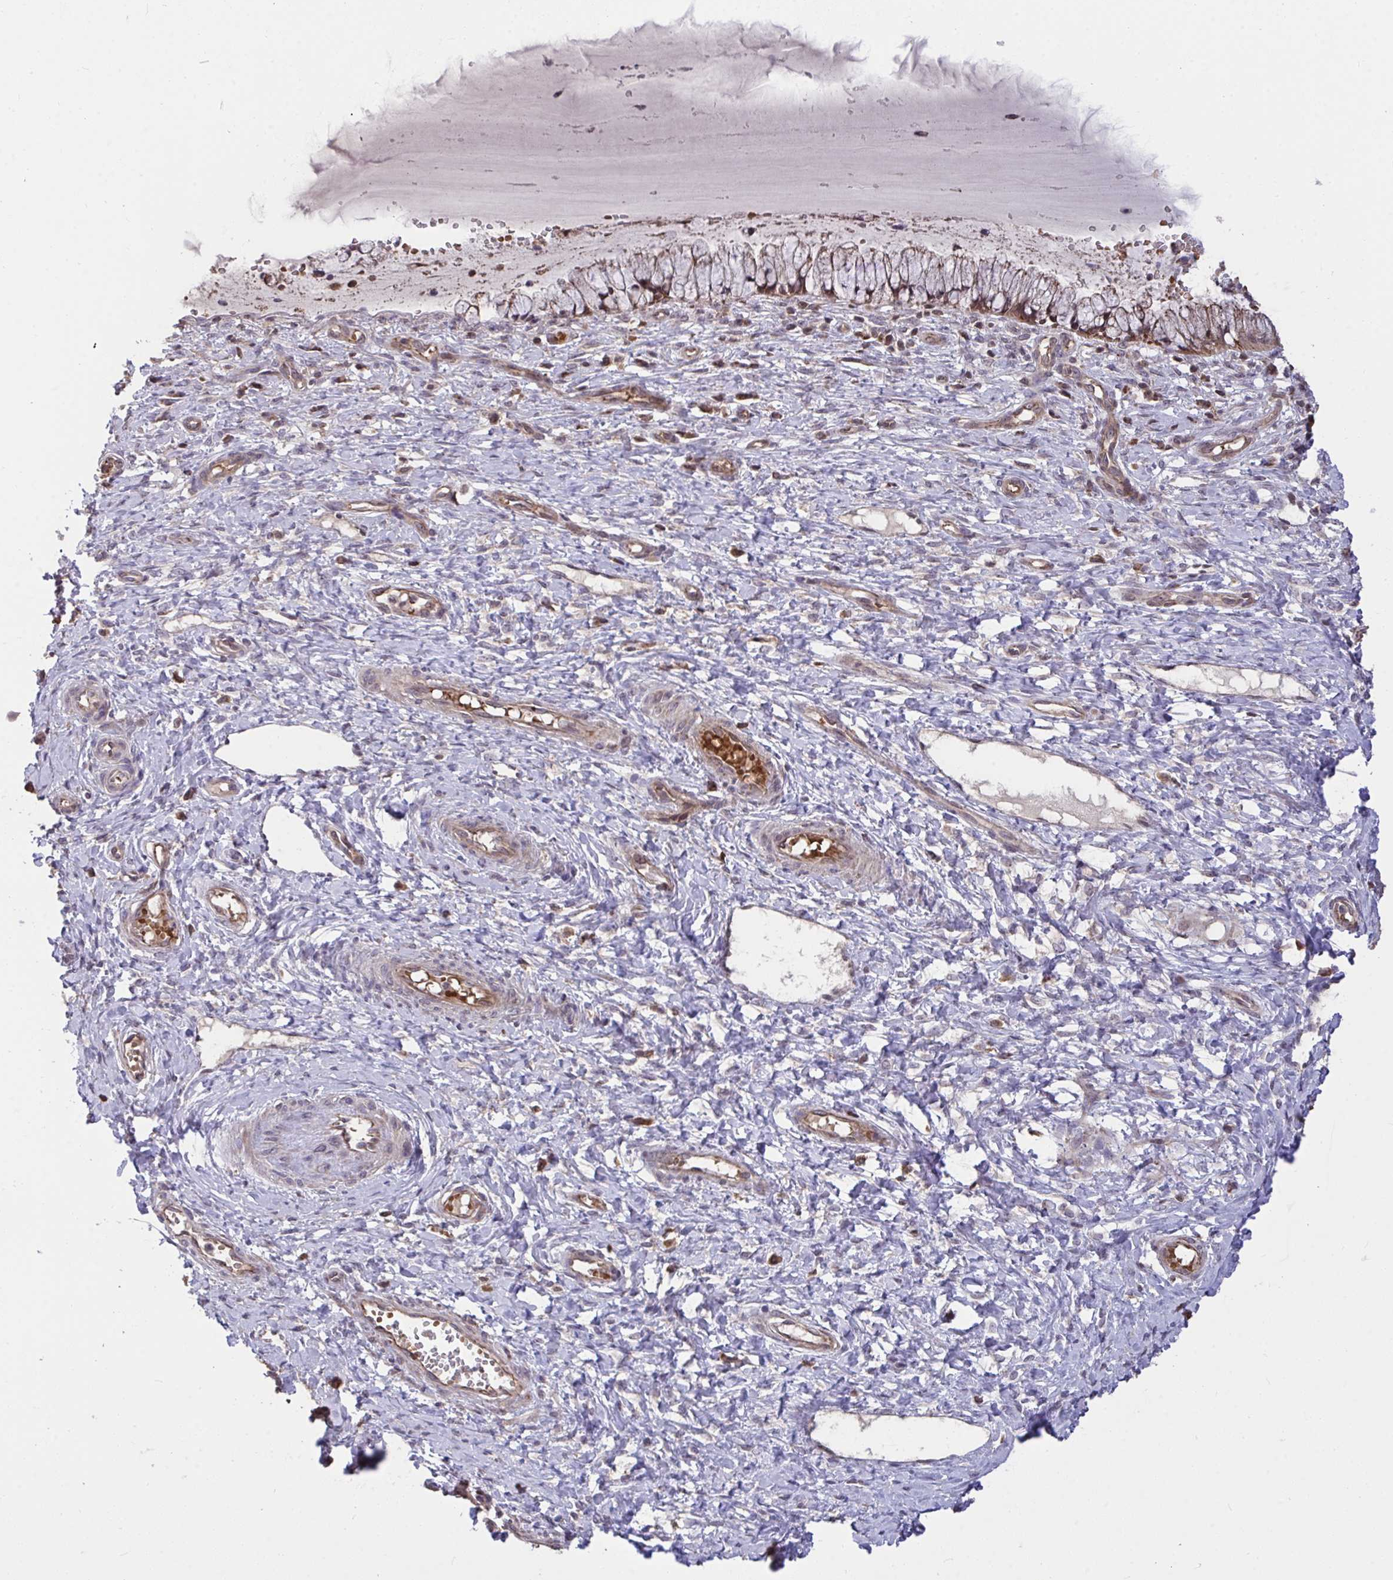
{"staining": {"intensity": "moderate", "quantity": ">75%", "location": "cytoplasmic/membranous,nuclear"}, "tissue": "cervix", "cell_type": "Glandular cells", "image_type": "normal", "snomed": [{"axis": "morphology", "description": "Normal tissue, NOS"}, {"axis": "topography", "description": "Cervix"}], "caption": "Human cervix stained for a protein (brown) demonstrates moderate cytoplasmic/membranous,nuclear positive staining in approximately >75% of glandular cells.", "gene": "PPP1CA", "patient": {"sex": "female", "age": 37}}